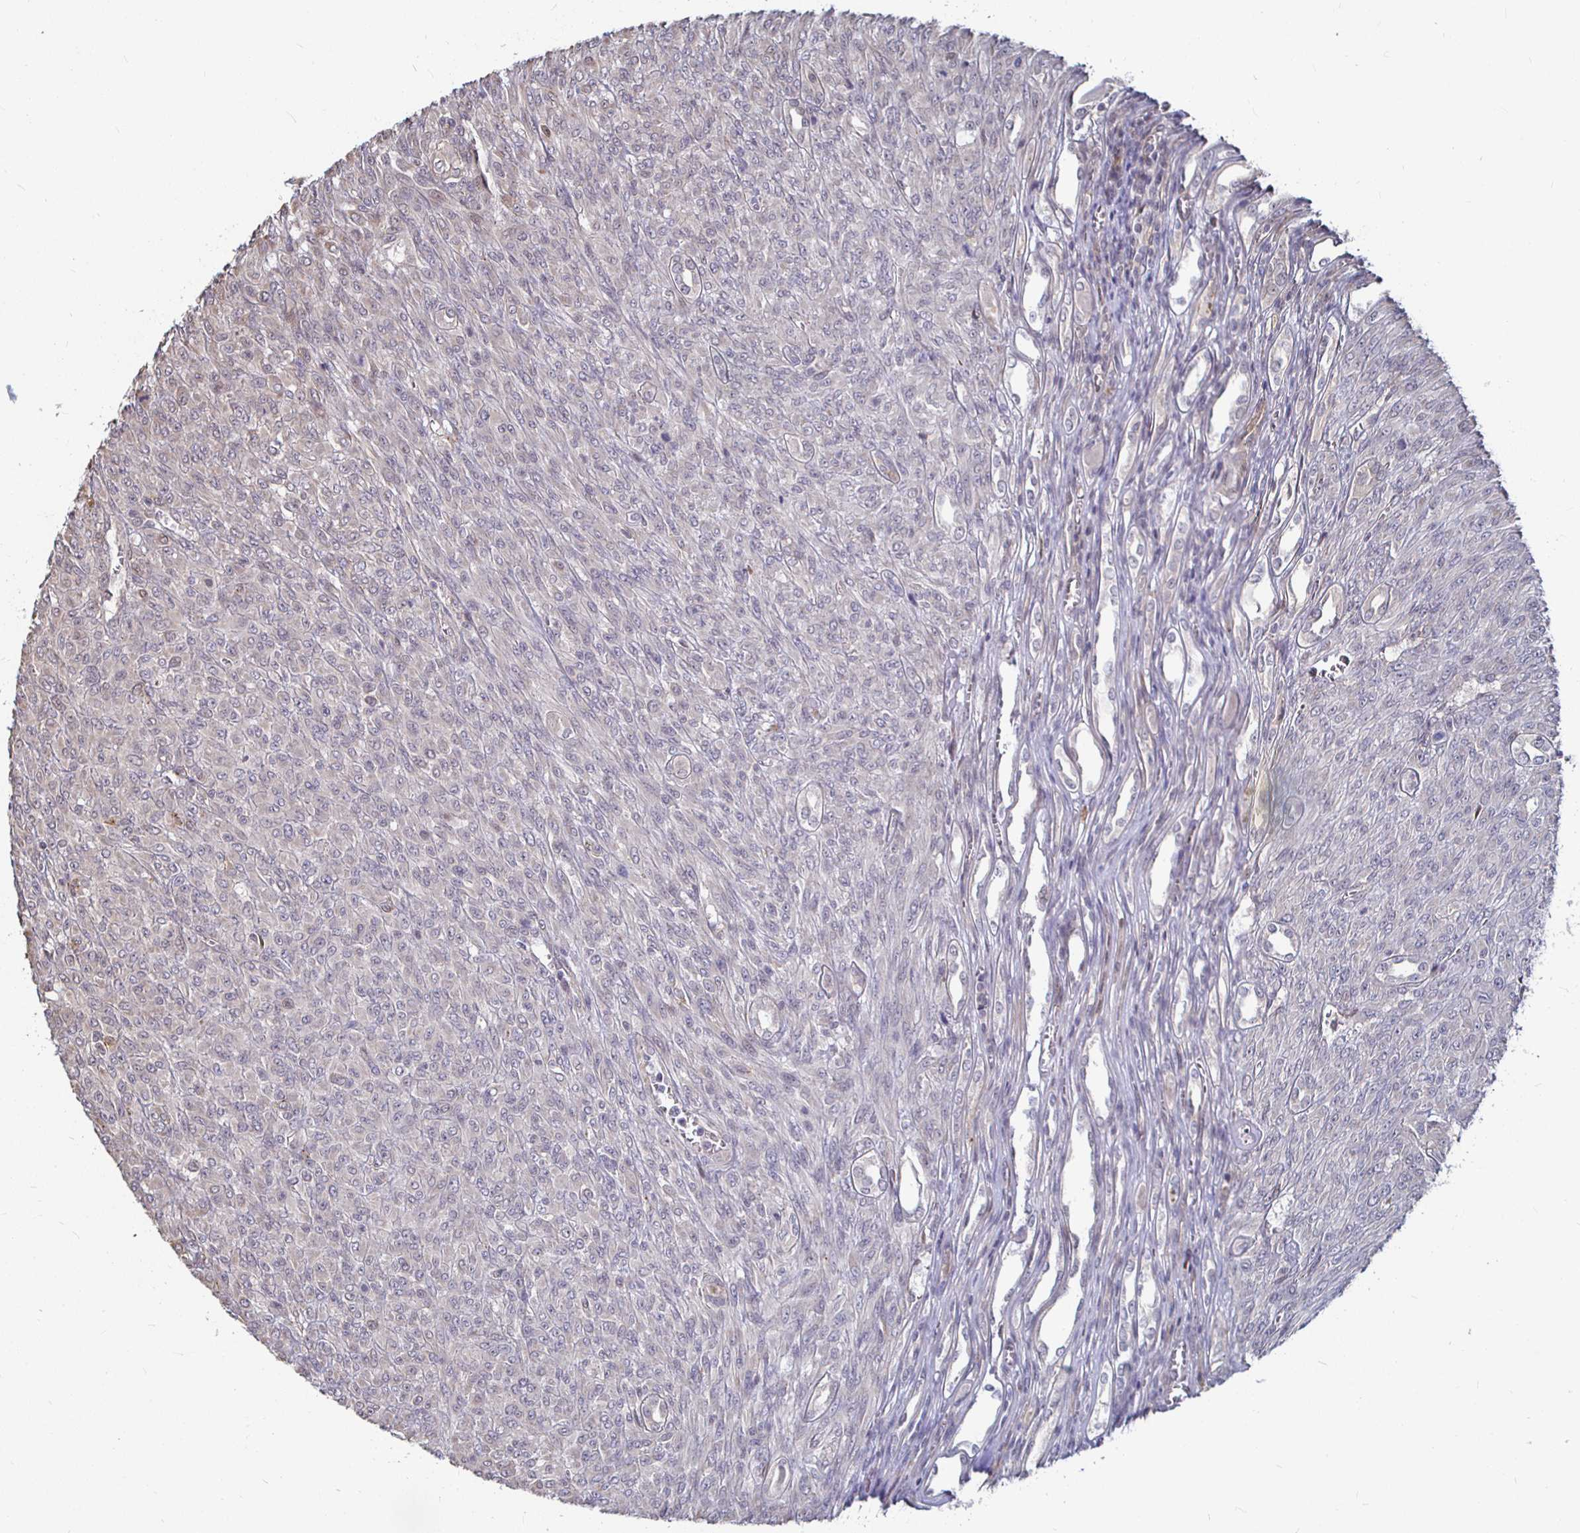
{"staining": {"intensity": "negative", "quantity": "none", "location": "none"}, "tissue": "renal cancer", "cell_type": "Tumor cells", "image_type": "cancer", "snomed": [{"axis": "morphology", "description": "Adenocarcinoma, NOS"}, {"axis": "topography", "description": "Kidney"}], "caption": "High magnification brightfield microscopy of renal cancer (adenocarcinoma) stained with DAB (3,3'-diaminobenzidine) (brown) and counterstained with hematoxylin (blue): tumor cells show no significant expression.", "gene": "CAPN11", "patient": {"sex": "male", "age": 58}}